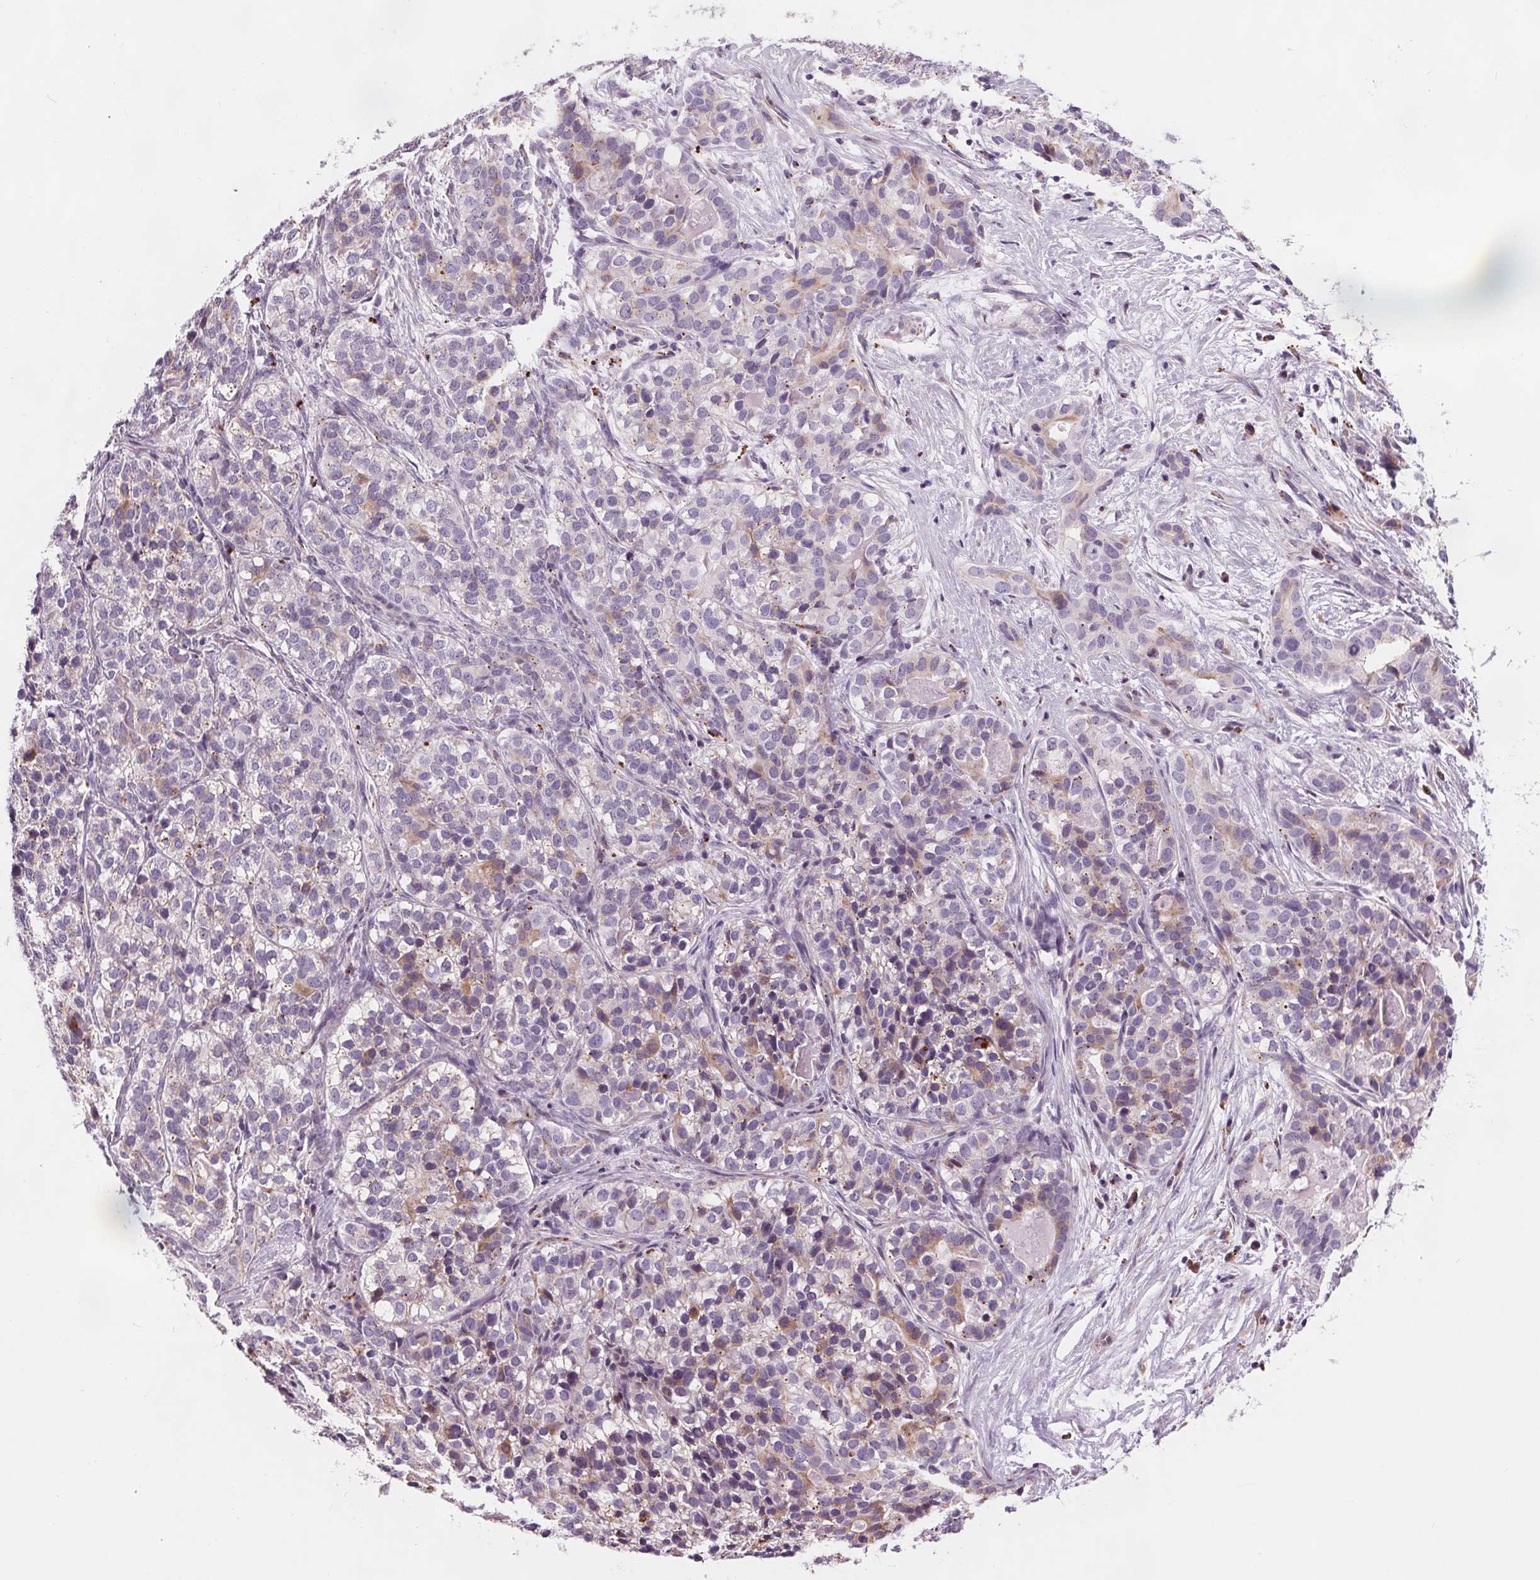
{"staining": {"intensity": "moderate", "quantity": "<25%", "location": "cytoplasmic/membranous"}, "tissue": "liver cancer", "cell_type": "Tumor cells", "image_type": "cancer", "snomed": [{"axis": "morphology", "description": "Cholangiocarcinoma"}, {"axis": "topography", "description": "Liver"}], "caption": "Brown immunohistochemical staining in human liver cholangiocarcinoma shows moderate cytoplasmic/membranous expression in approximately <25% of tumor cells. (brown staining indicates protein expression, while blue staining denotes nuclei).", "gene": "SAMD5", "patient": {"sex": "male", "age": 56}}